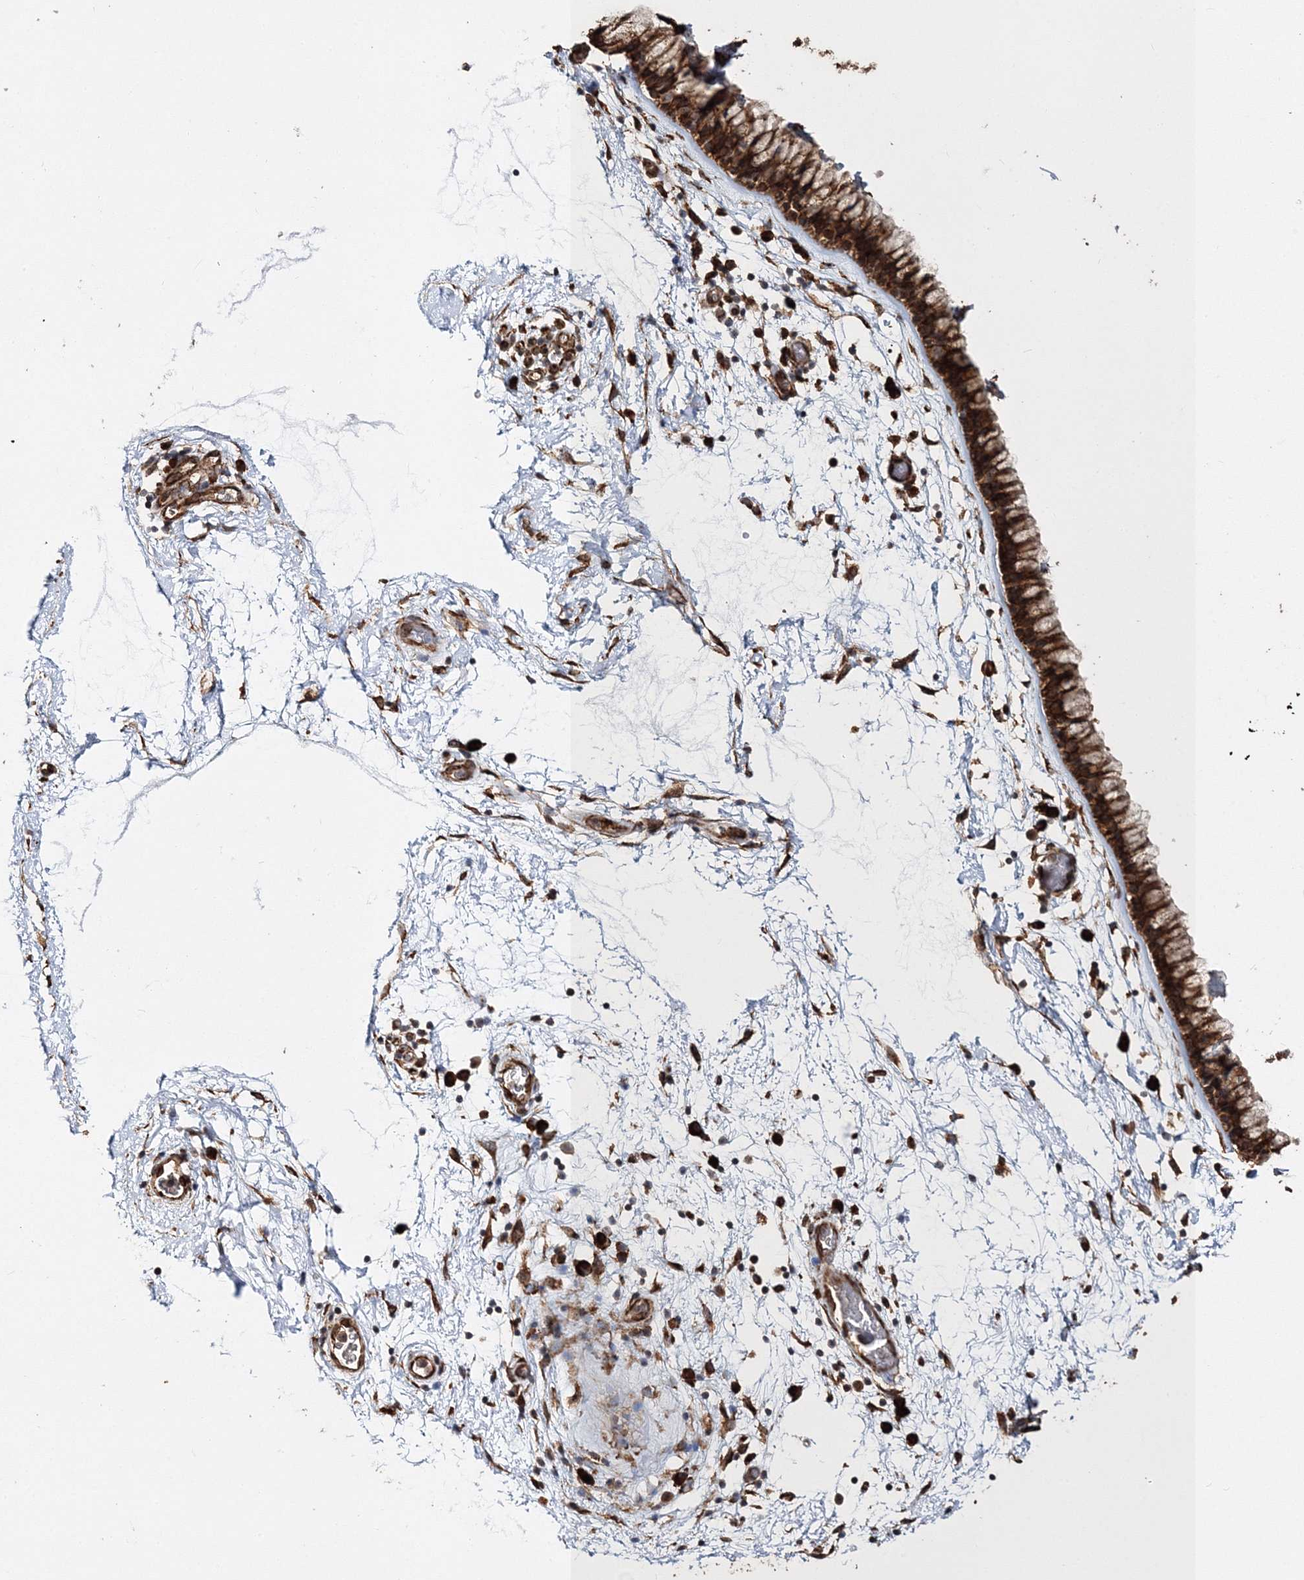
{"staining": {"intensity": "strong", "quantity": ">75%", "location": "cytoplasmic/membranous"}, "tissue": "nasopharynx", "cell_type": "Respiratory epithelial cells", "image_type": "normal", "snomed": [{"axis": "morphology", "description": "Normal tissue, NOS"}, {"axis": "morphology", "description": "Inflammation, NOS"}, {"axis": "topography", "description": "Nasopharynx"}], "caption": "Immunohistochemistry (IHC) image of benign nasopharynx: nasopharynx stained using immunohistochemistry (IHC) shows high levels of strong protein expression localized specifically in the cytoplasmic/membranous of respiratory epithelial cells, appearing as a cytoplasmic/membranous brown color.", "gene": "SCRN3", "patient": {"sex": "male", "age": 48}}